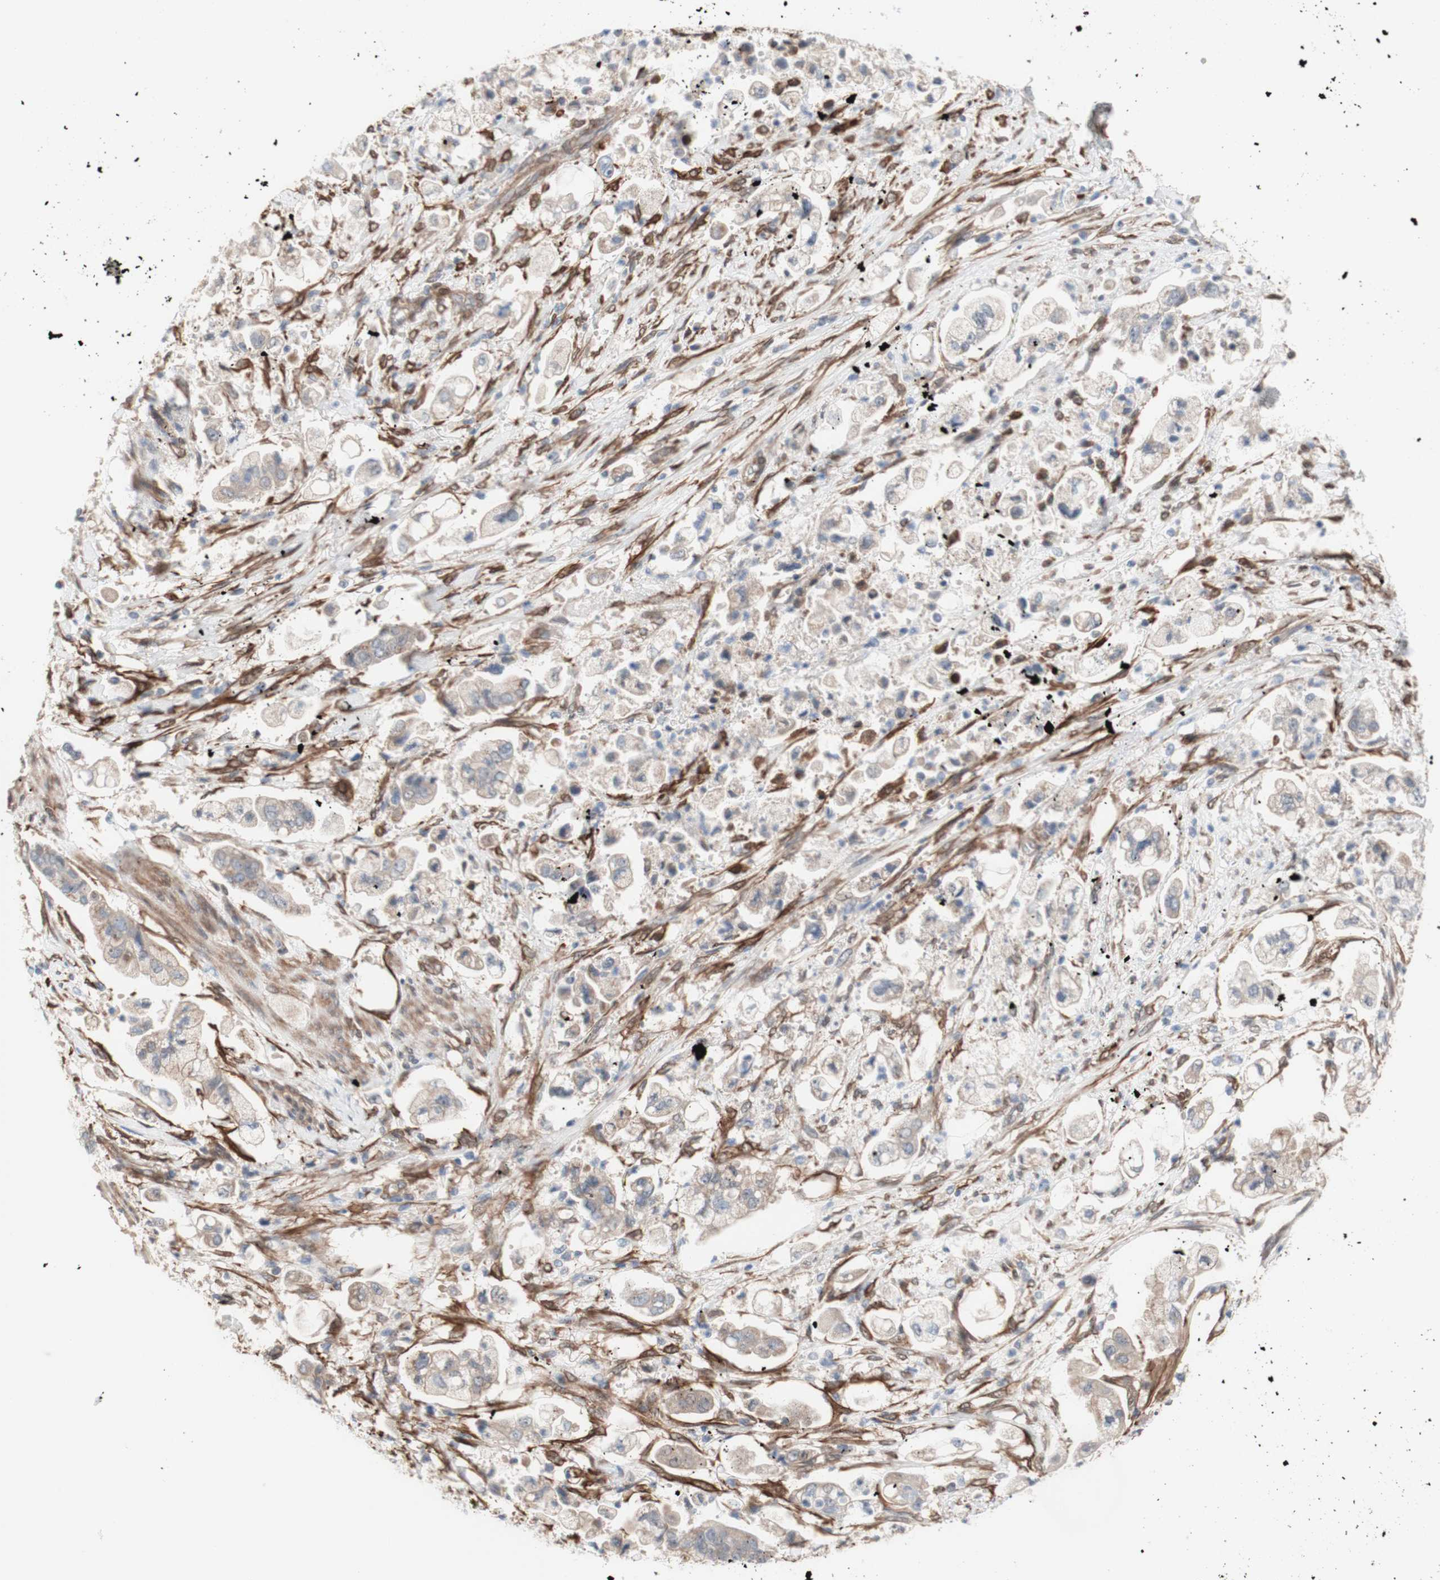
{"staining": {"intensity": "weak", "quantity": ">75%", "location": "cytoplasmic/membranous"}, "tissue": "stomach cancer", "cell_type": "Tumor cells", "image_type": "cancer", "snomed": [{"axis": "morphology", "description": "Adenocarcinoma, NOS"}, {"axis": "topography", "description": "Stomach"}], "caption": "An immunohistochemistry (IHC) micrograph of tumor tissue is shown. Protein staining in brown labels weak cytoplasmic/membranous positivity in stomach cancer within tumor cells.", "gene": "CNN3", "patient": {"sex": "male", "age": 62}}